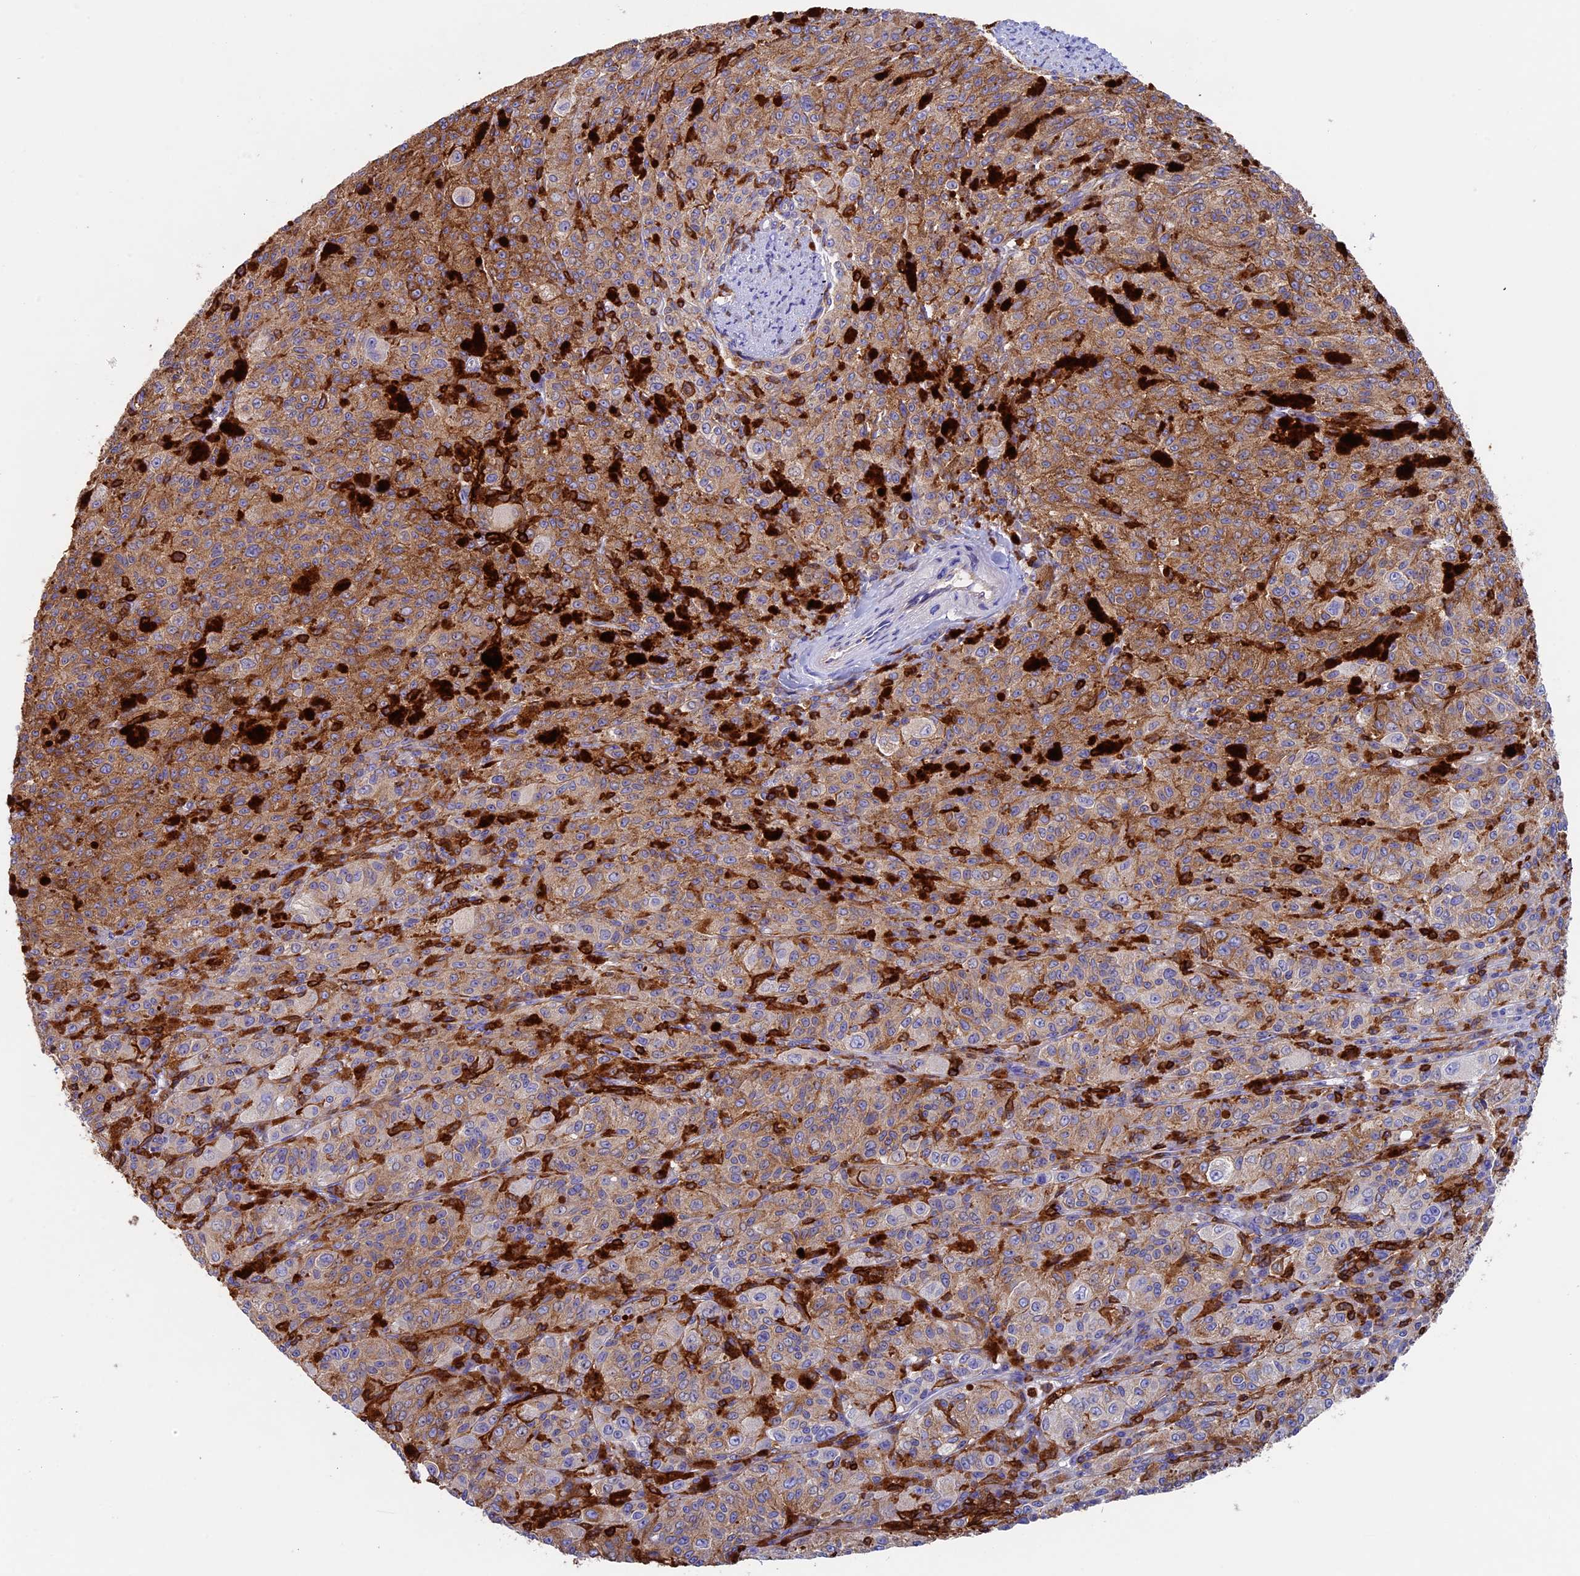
{"staining": {"intensity": "moderate", "quantity": "25%-75%", "location": "cytoplasmic/membranous"}, "tissue": "melanoma", "cell_type": "Tumor cells", "image_type": "cancer", "snomed": [{"axis": "morphology", "description": "Malignant melanoma, NOS"}, {"axis": "topography", "description": "Skin"}], "caption": "Approximately 25%-75% of tumor cells in malignant melanoma exhibit moderate cytoplasmic/membranous protein expression as visualized by brown immunohistochemical staining.", "gene": "ADAT1", "patient": {"sex": "female", "age": 52}}